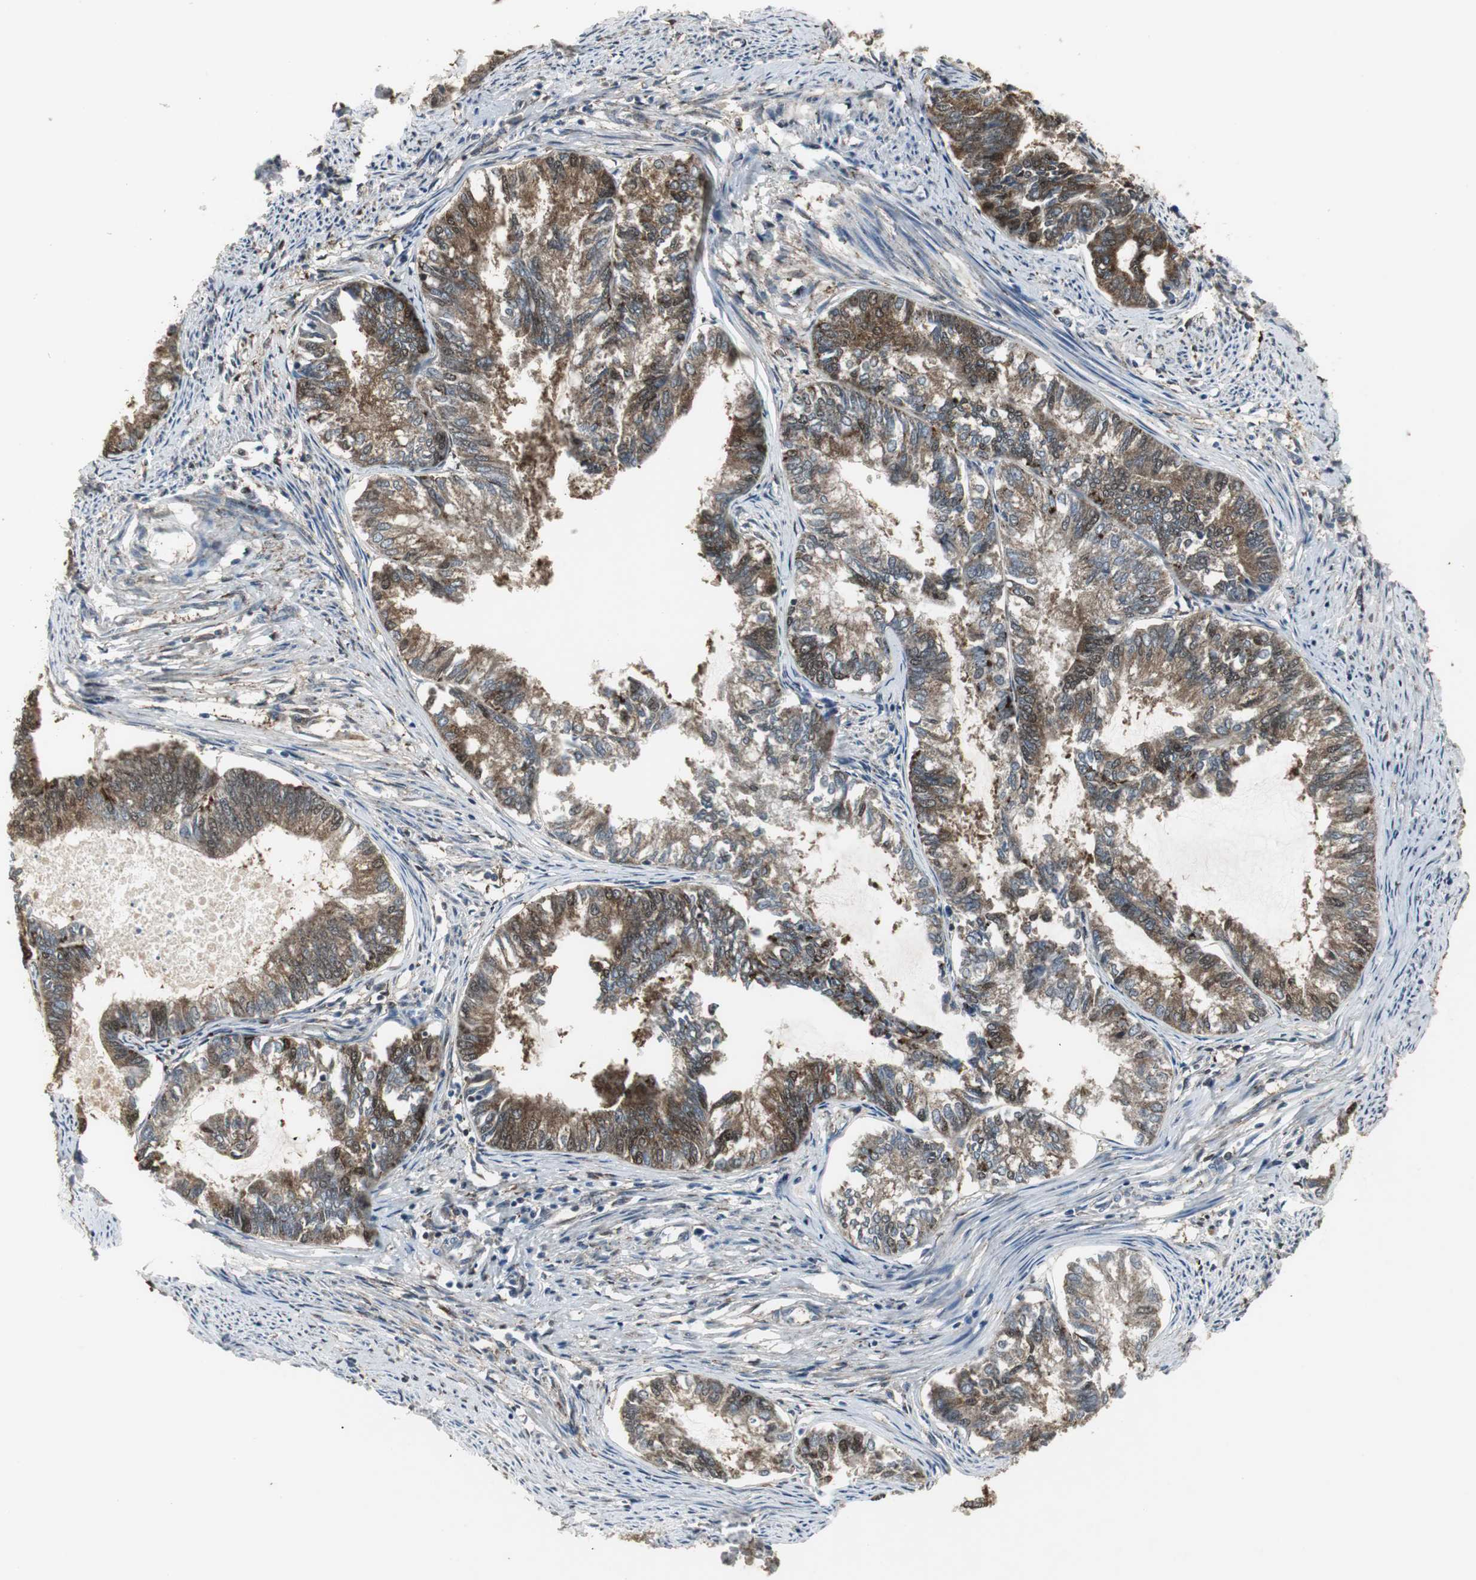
{"staining": {"intensity": "strong", "quantity": "25%-75%", "location": "cytoplasmic/membranous,nuclear"}, "tissue": "endometrial cancer", "cell_type": "Tumor cells", "image_type": "cancer", "snomed": [{"axis": "morphology", "description": "Adenocarcinoma, NOS"}, {"axis": "topography", "description": "Endometrium"}], "caption": "Adenocarcinoma (endometrial) stained for a protein demonstrates strong cytoplasmic/membranous and nuclear positivity in tumor cells.", "gene": "PLIN3", "patient": {"sex": "female", "age": 86}}